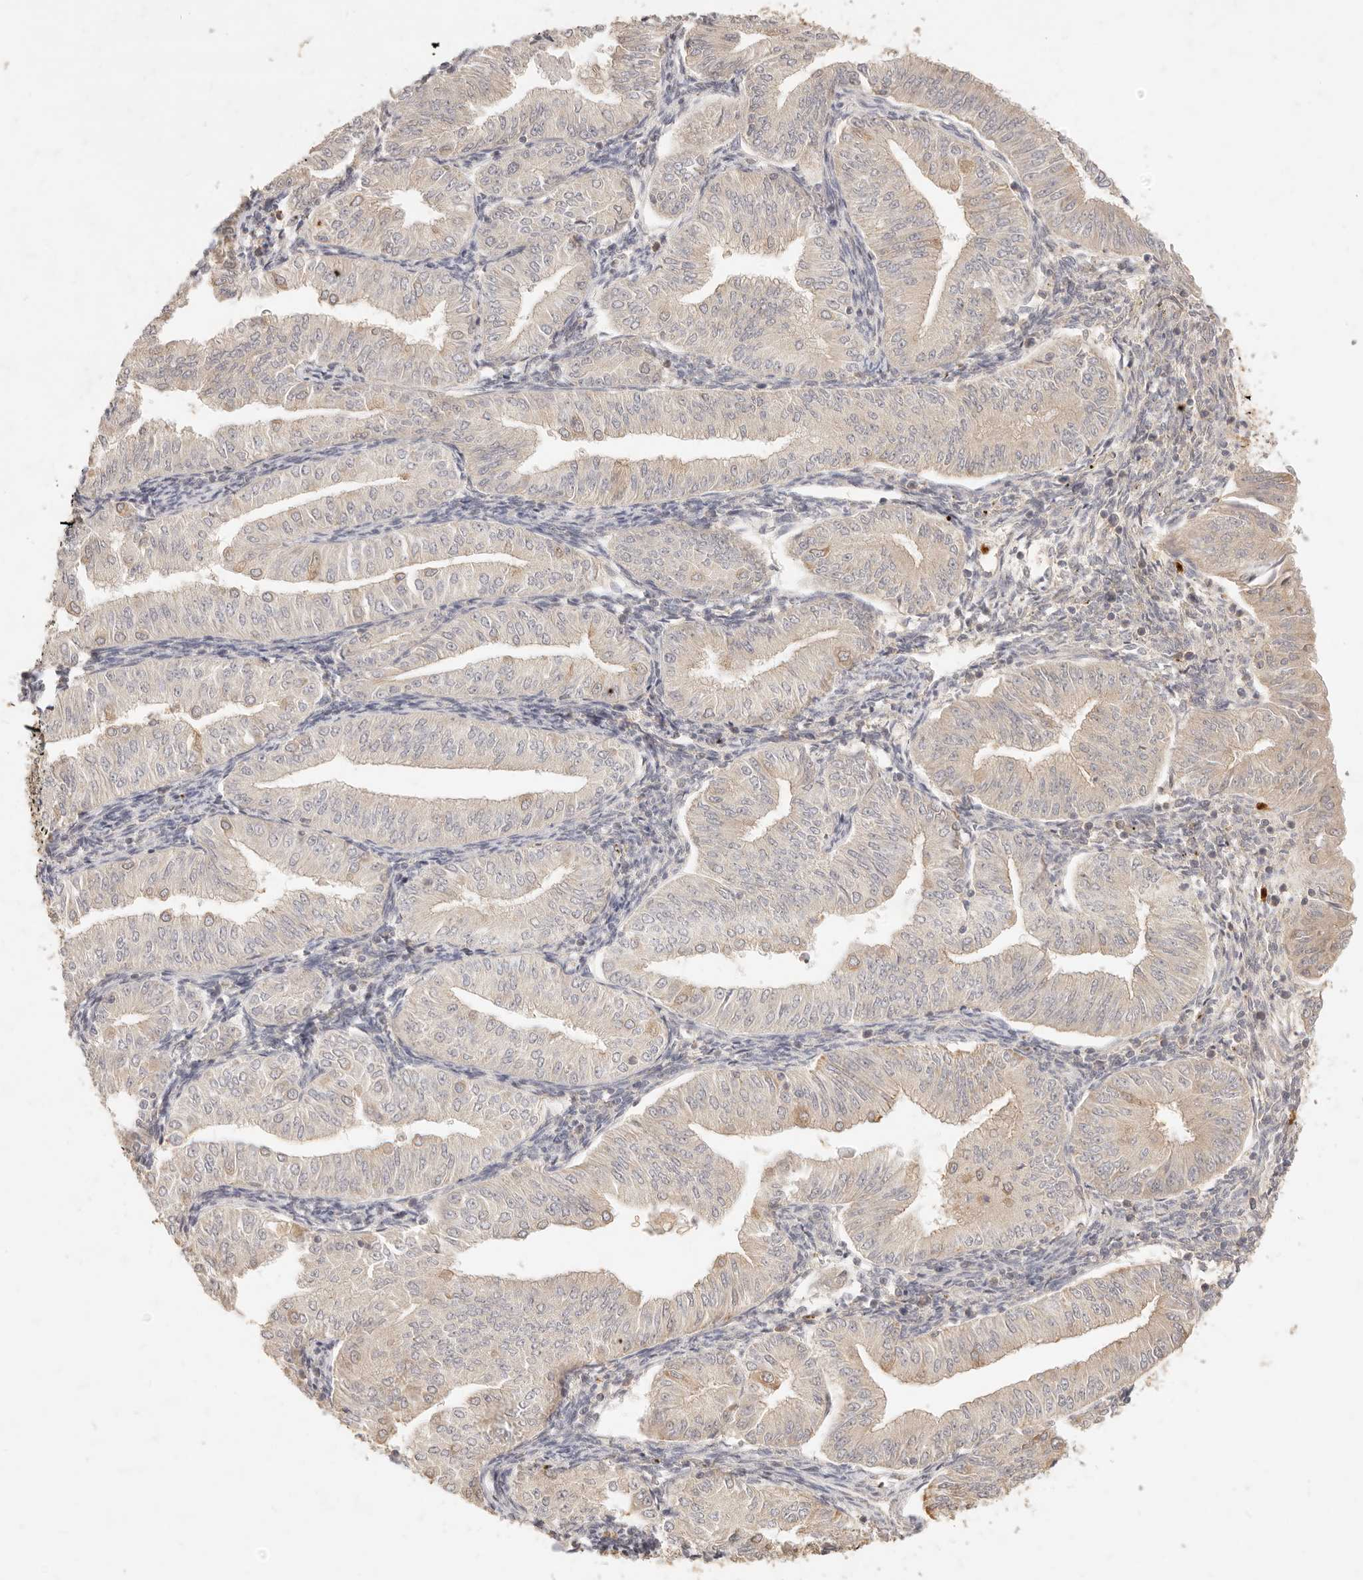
{"staining": {"intensity": "weak", "quantity": "<25%", "location": "cytoplasmic/membranous"}, "tissue": "endometrial cancer", "cell_type": "Tumor cells", "image_type": "cancer", "snomed": [{"axis": "morphology", "description": "Normal tissue, NOS"}, {"axis": "morphology", "description": "Adenocarcinoma, NOS"}, {"axis": "topography", "description": "Endometrium"}], "caption": "Endometrial adenocarcinoma was stained to show a protein in brown. There is no significant expression in tumor cells. Nuclei are stained in blue.", "gene": "TMTC2", "patient": {"sex": "female", "age": 53}}